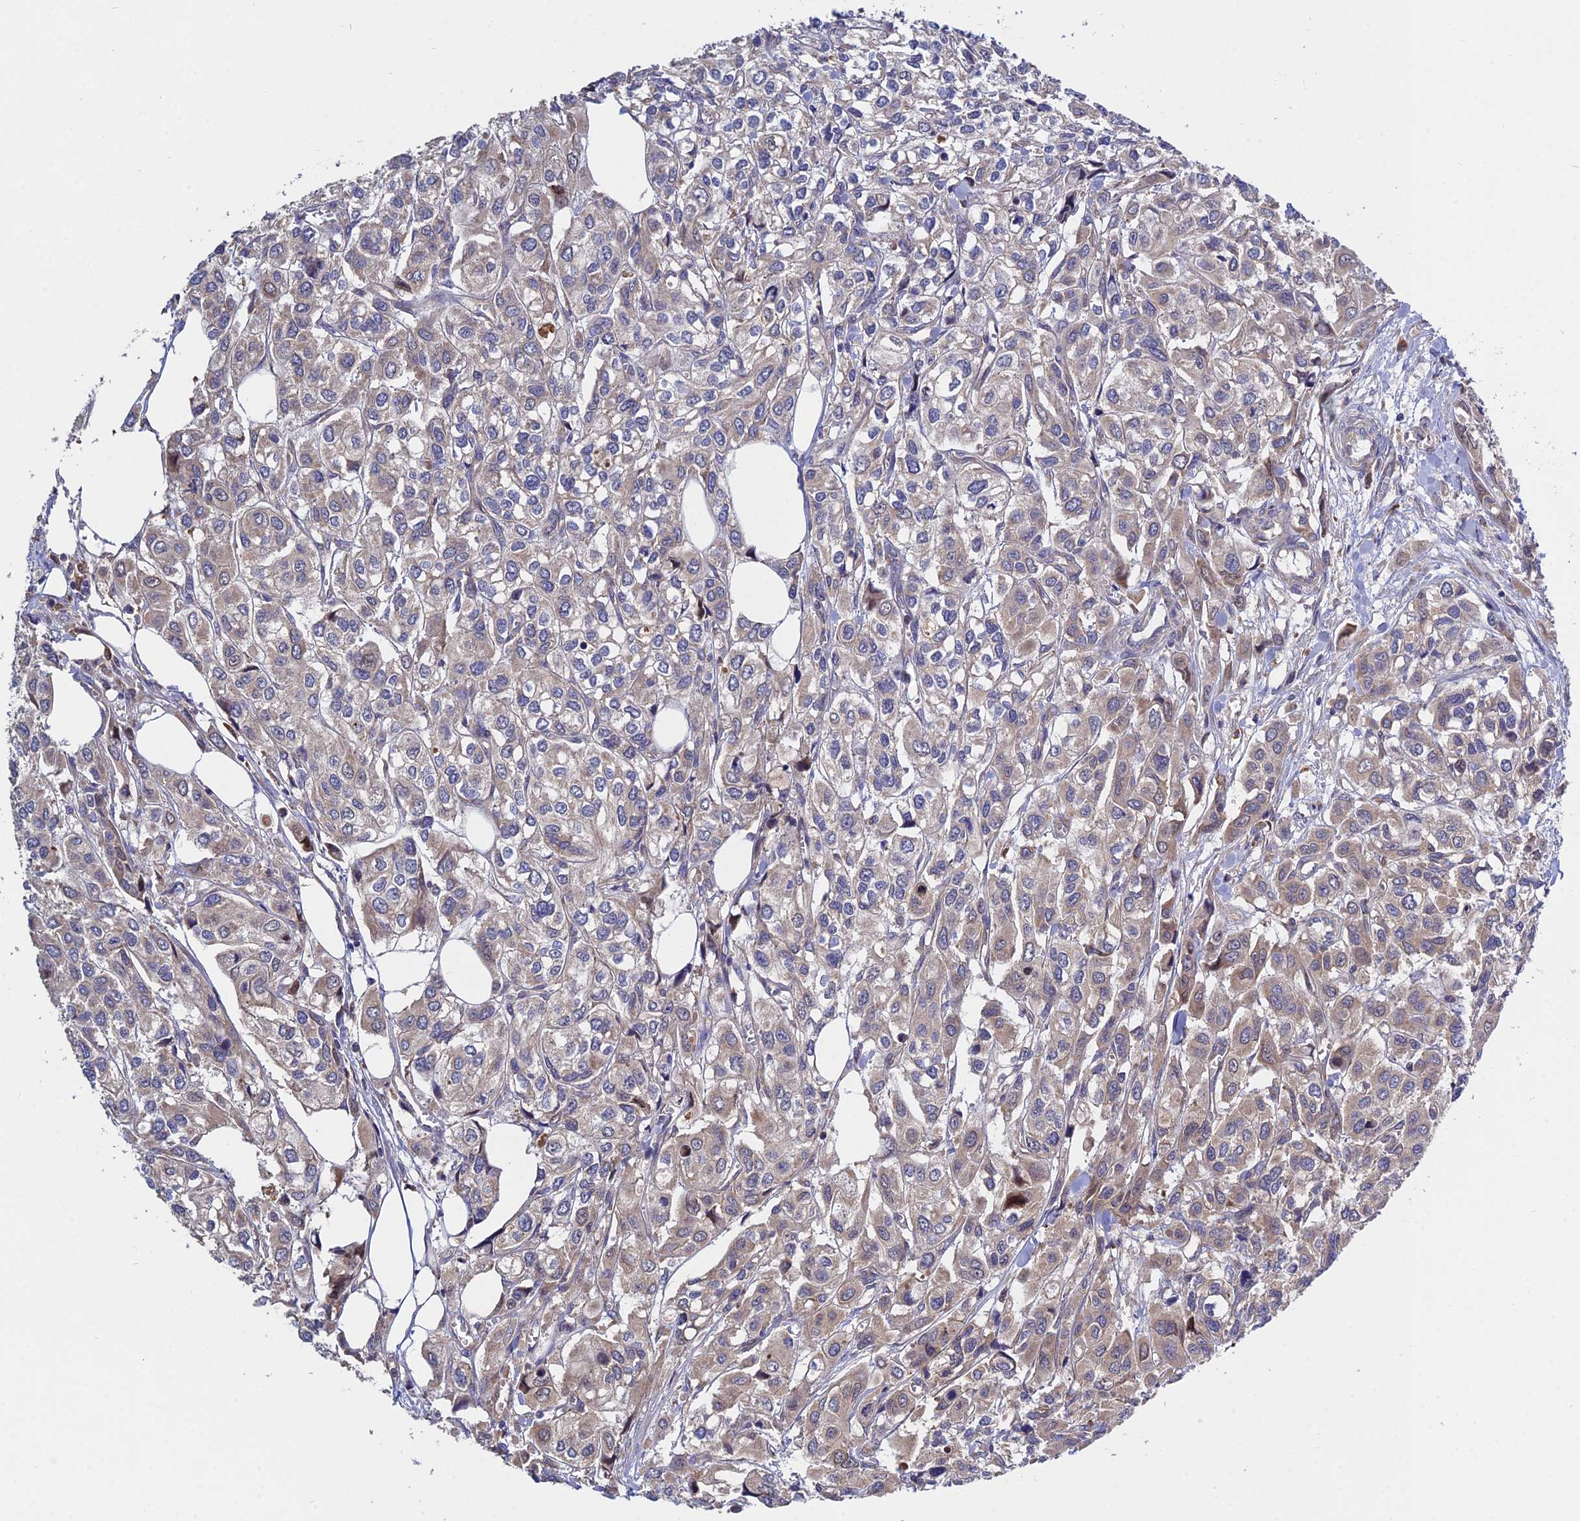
{"staining": {"intensity": "weak", "quantity": "25%-75%", "location": "cytoplasmic/membranous"}, "tissue": "urothelial cancer", "cell_type": "Tumor cells", "image_type": "cancer", "snomed": [{"axis": "morphology", "description": "Urothelial carcinoma, High grade"}, {"axis": "topography", "description": "Urinary bladder"}], "caption": "Immunohistochemical staining of human urothelial carcinoma (high-grade) shows low levels of weak cytoplasmic/membranous protein staining in about 25%-75% of tumor cells. (Stains: DAB (3,3'-diaminobenzidine) in brown, nuclei in blue, Microscopy: brightfield microscopy at high magnification).", "gene": "CDC37L1", "patient": {"sex": "male", "age": 67}}